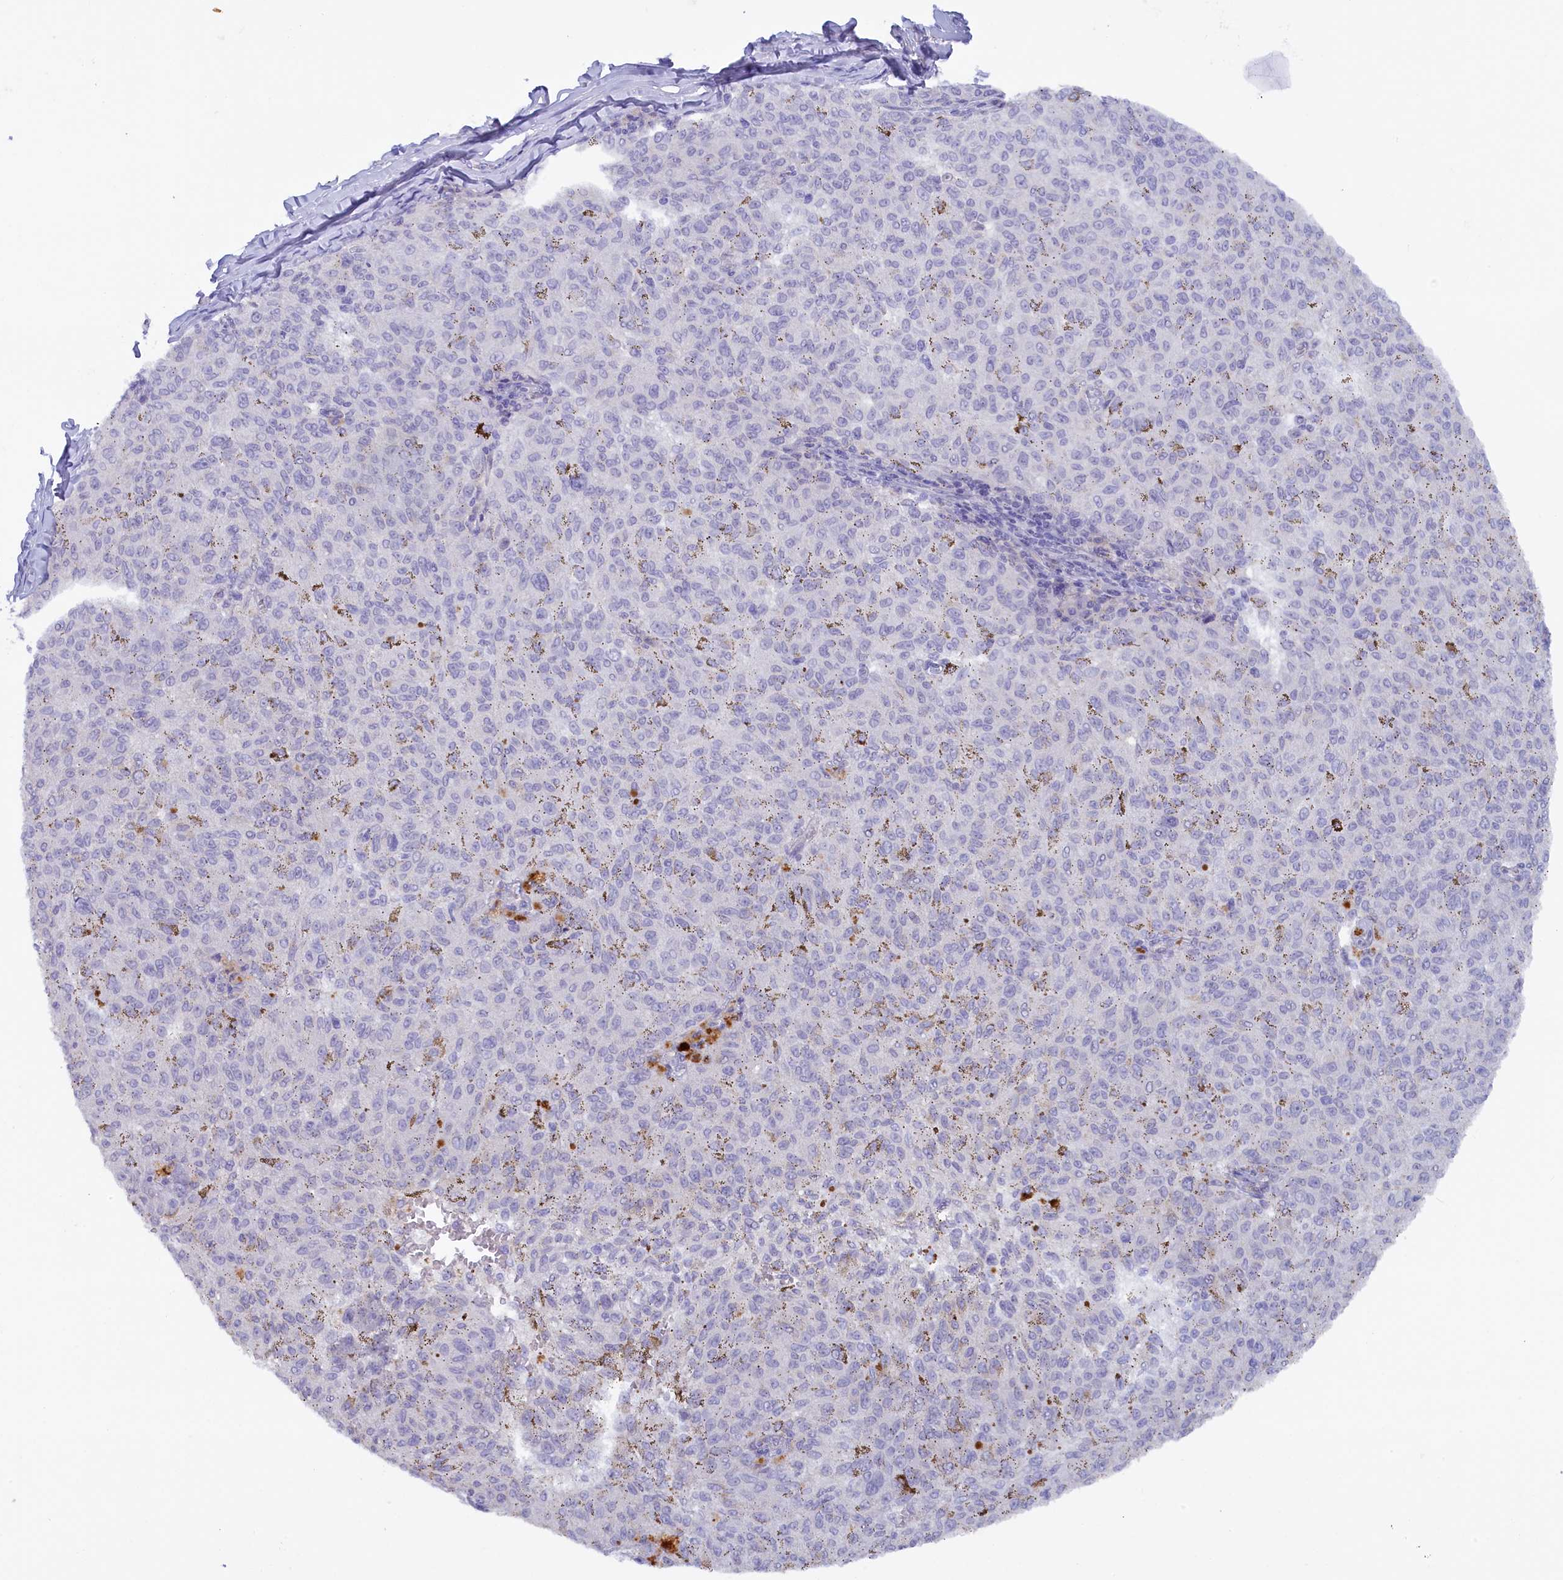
{"staining": {"intensity": "negative", "quantity": "none", "location": "none"}, "tissue": "melanoma", "cell_type": "Tumor cells", "image_type": "cancer", "snomed": [{"axis": "morphology", "description": "Malignant melanoma, NOS"}, {"axis": "topography", "description": "Skin"}], "caption": "Immunohistochemistry histopathology image of neoplastic tissue: melanoma stained with DAB exhibits no significant protein staining in tumor cells.", "gene": "ZSWIM4", "patient": {"sex": "female", "age": 72}}